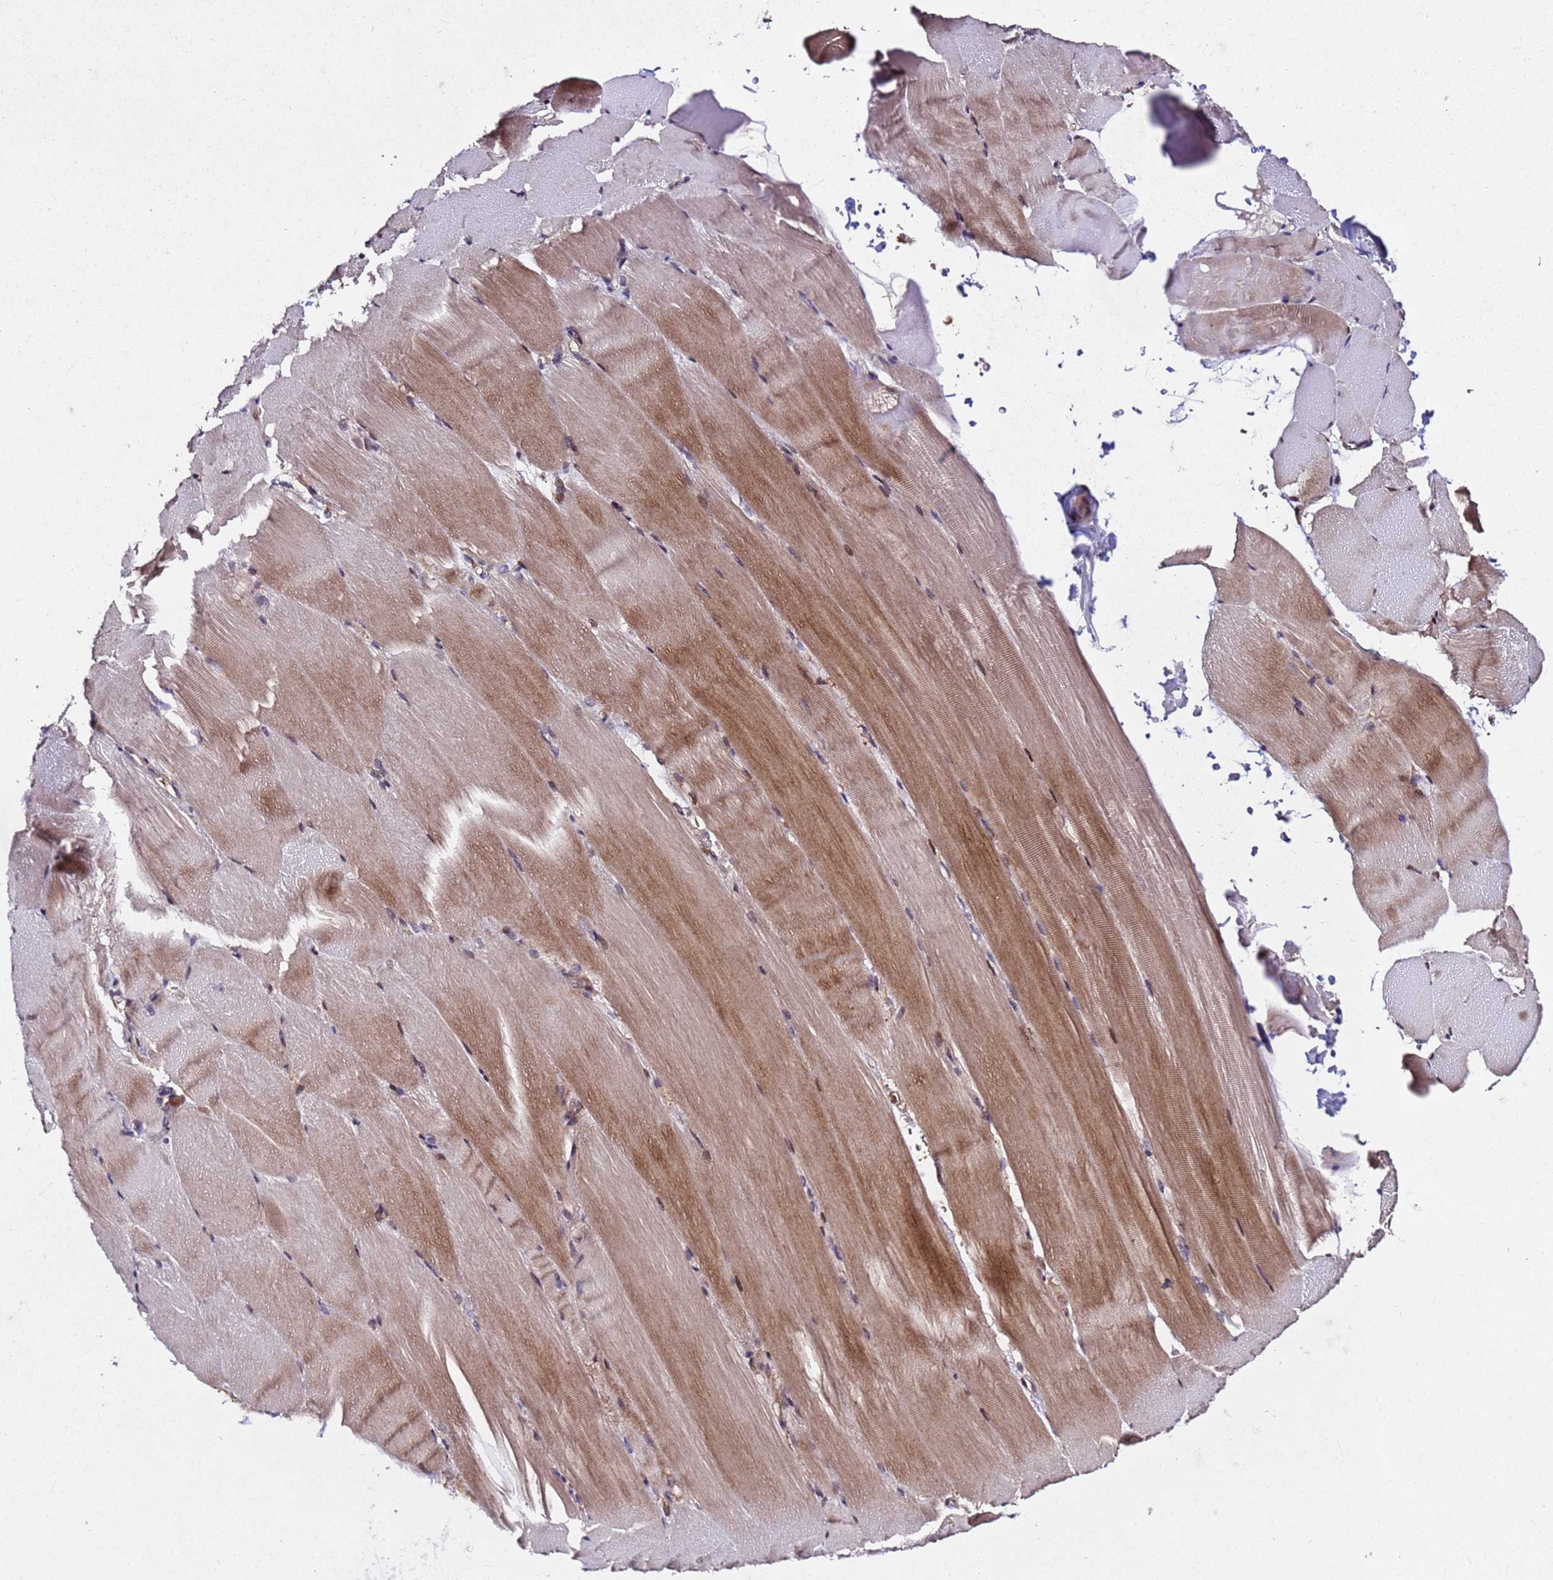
{"staining": {"intensity": "moderate", "quantity": "25%-75%", "location": "cytoplasmic/membranous,nuclear"}, "tissue": "skeletal muscle", "cell_type": "Myocytes", "image_type": "normal", "snomed": [{"axis": "morphology", "description": "Normal tissue, NOS"}, {"axis": "topography", "description": "Skeletal muscle"}, {"axis": "topography", "description": "Parathyroid gland"}], "caption": "The histopathology image reveals staining of benign skeletal muscle, revealing moderate cytoplasmic/membranous,nuclear protein staining (brown color) within myocytes. The staining was performed using DAB (3,3'-diaminobenzidine), with brown indicating positive protein expression. Nuclei are stained blue with hematoxylin.", "gene": "WNK4", "patient": {"sex": "female", "age": 37}}